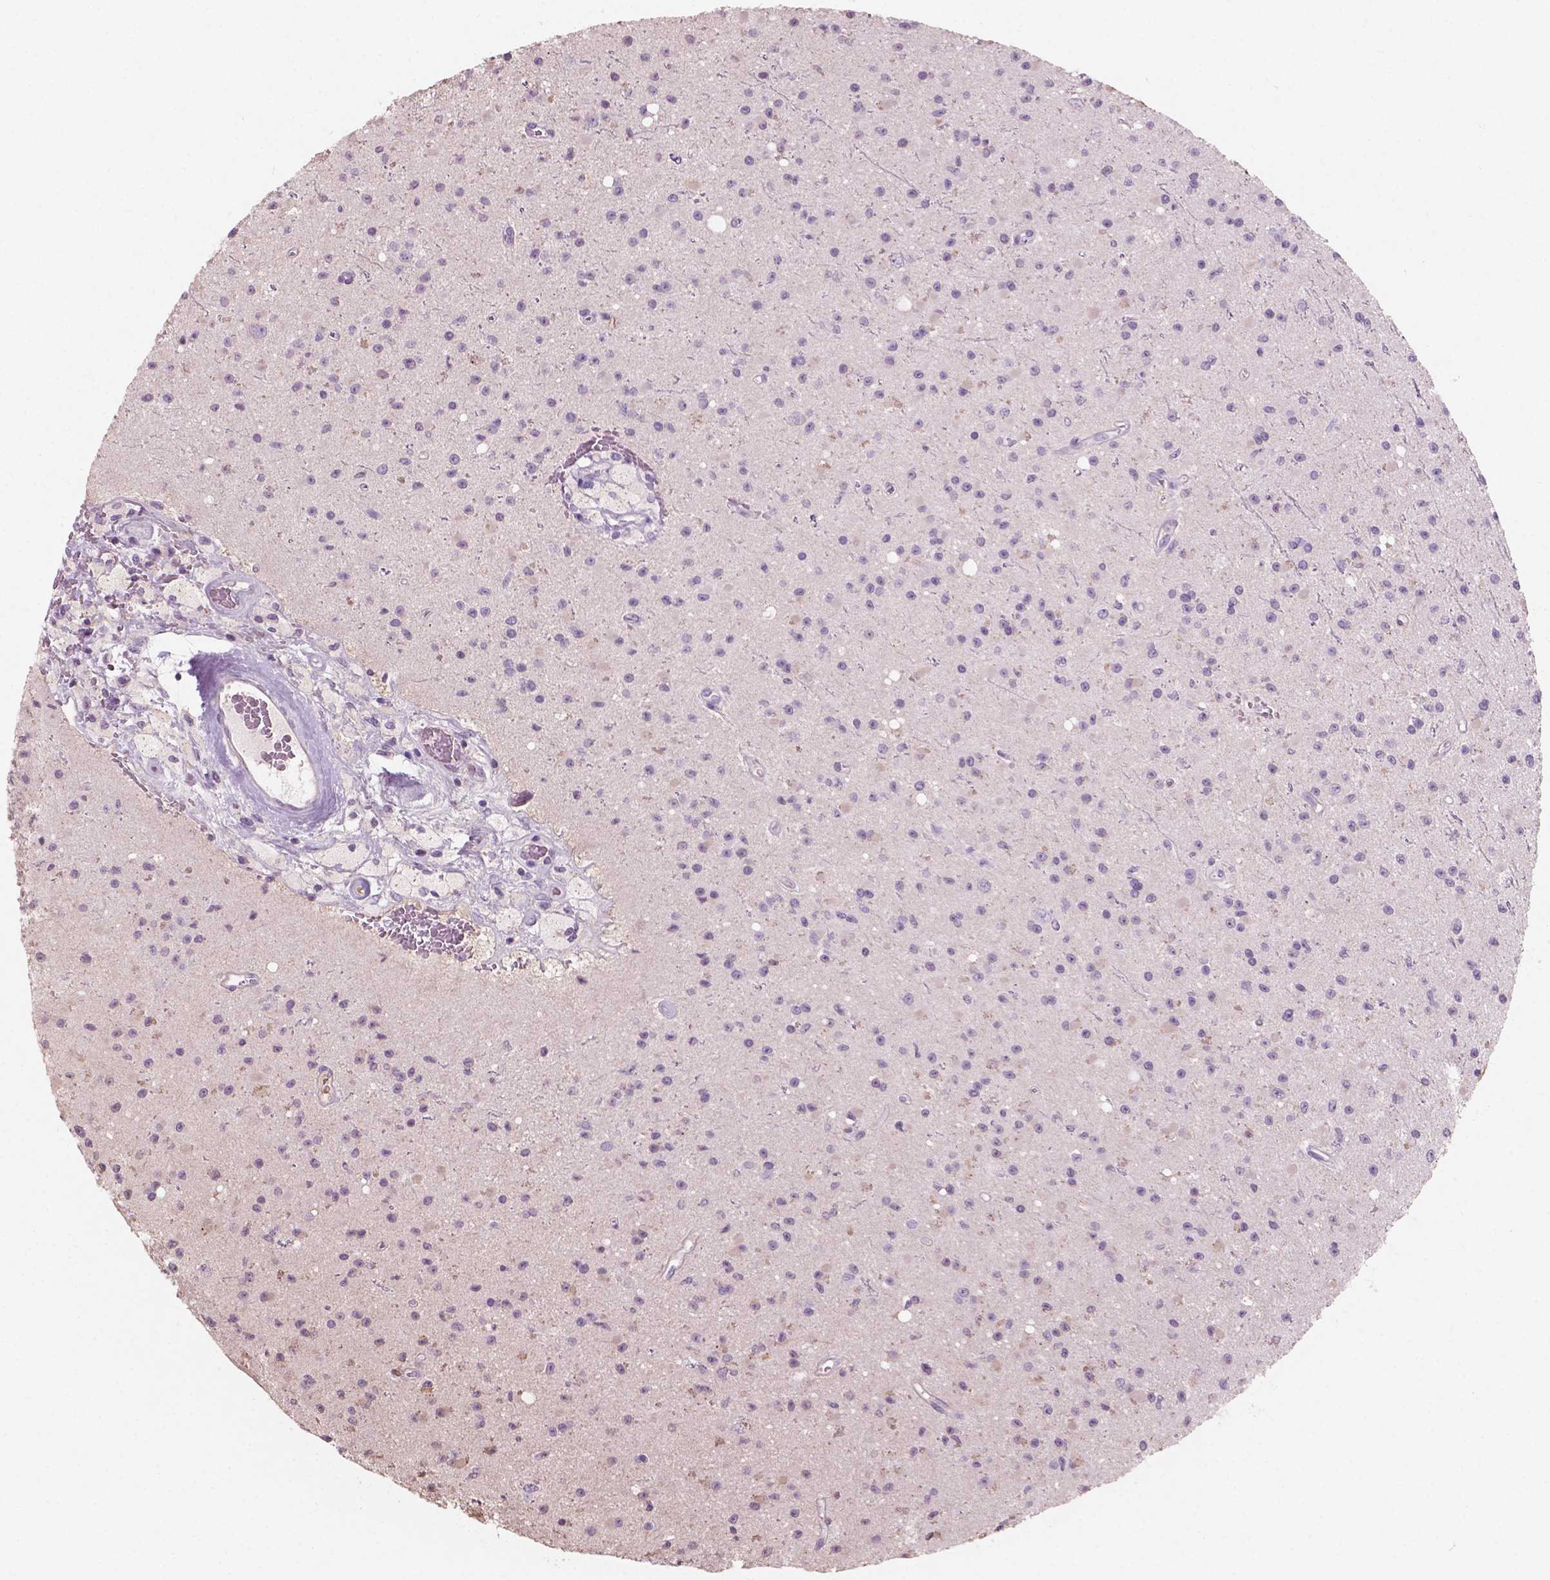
{"staining": {"intensity": "negative", "quantity": "none", "location": "none"}, "tissue": "glioma", "cell_type": "Tumor cells", "image_type": "cancer", "snomed": [{"axis": "morphology", "description": "Glioma, malignant, High grade"}, {"axis": "topography", "description": "Brain"}], "caption": "There is no significant positivity in tumor cells of glioma.", "gene": "AWAT1", "patient": {"sex": "male", "age": 36}}